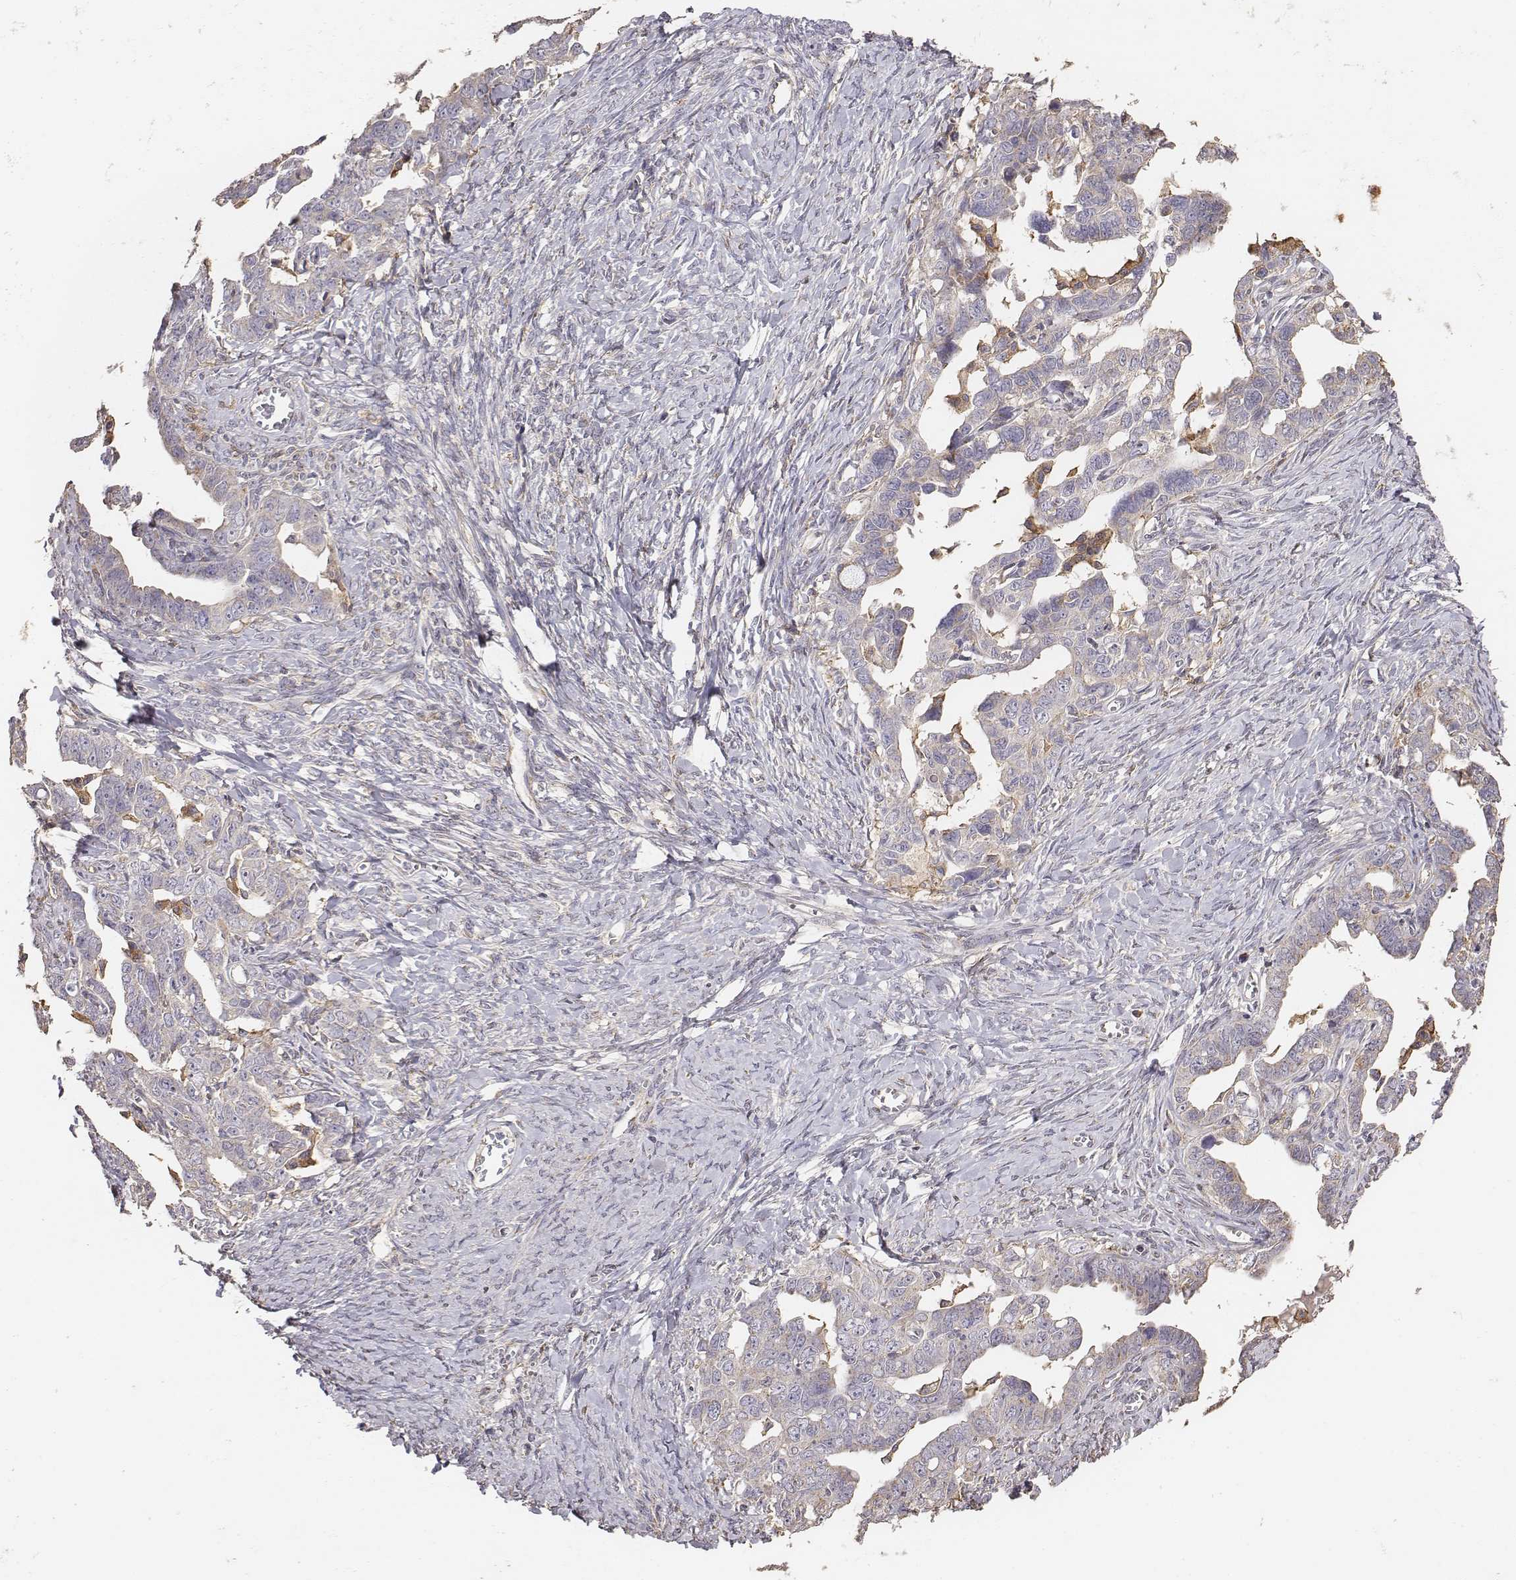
{"staining": {"intensity": "weak", "quantity": ">75%", "location": "cytoplasmic/membranous"}, "tissue": "ovarian cancer", "cell_type": "Tumor cells", "image_type": "cancer", "snomed": [{"axis": "morphology", "description": "Cystadenocarcinoma, serous, NOS"}, {"axis": "topography", "description": "Ovary"}], "caption": "There is low levels of weak cytoplasmic/membranous staining in tumor cells of ovarian cancer (serous cystadenocarcinoma), as demonstrated by immunohistochemical staining (brown color).", "gene": "AP1B1", "patient": {"sex": "female", "age": 69}}